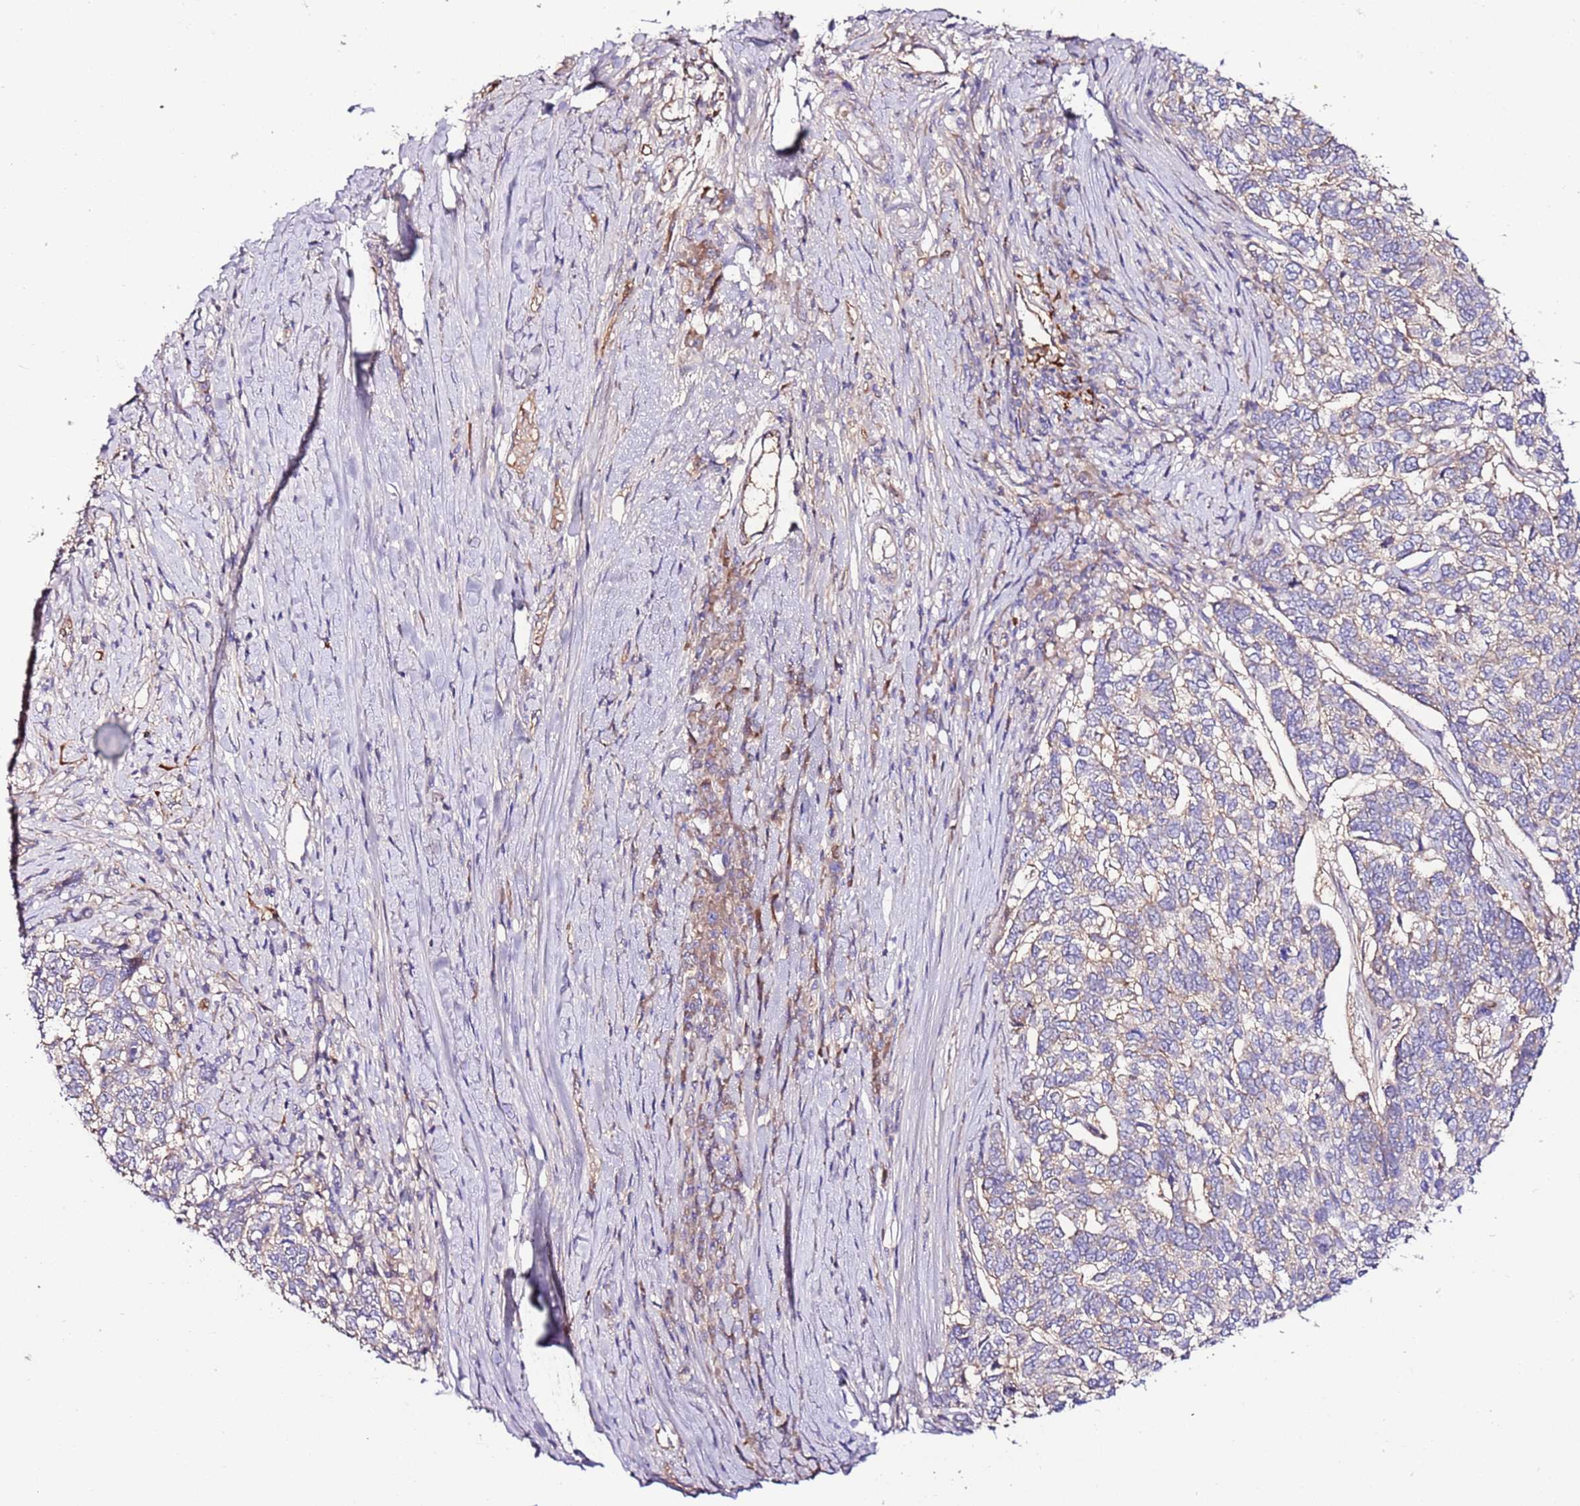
{"staining": {"intensity": "negative", "quantity": "none", "location": "none"}, "tissue": "skin cancer", "cell_type": "Tumor cells", "image_type": "cancer", "snomed": [{"axis": "morphology", "description": "Basal cell carcinoma"}, {"axis": "topography", "description": "Skin"}], "caption": "High power microscopy histopathology image of an IHC photomicrograph of skin basal cell carcinoma, revealing no significant staining in tumor cells.", "gene": "FLVCR1", "patient": {"sex": "female", "age": 65}}